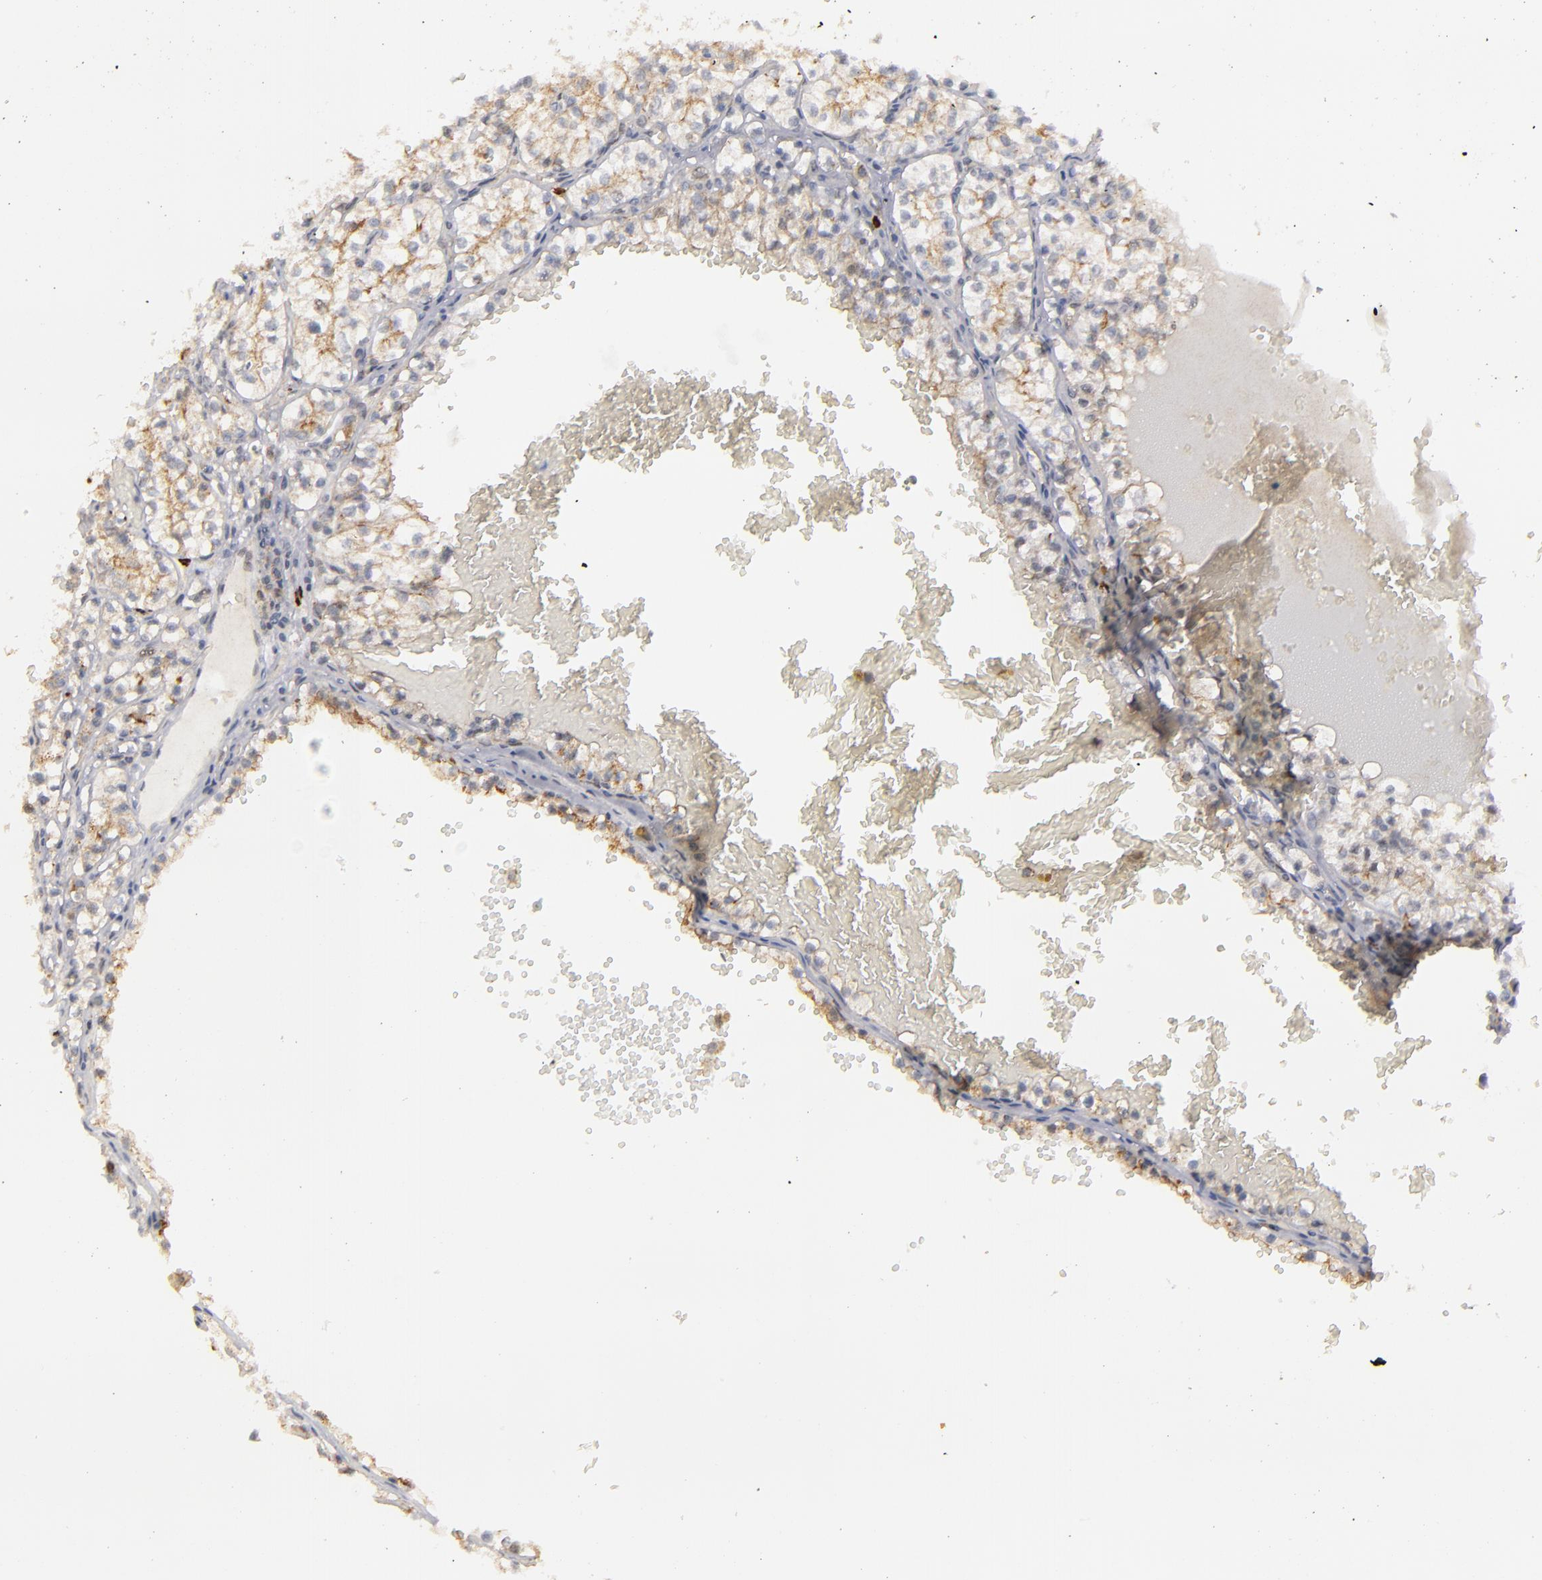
{"staining": {"intensity": "weak", "quantity": ">75%", "location": "cytoplasmic/membranous"}, "tissue": "renal cancer", "cell_type": "Tumor cells", "image_type": "cancer", "snomed": [{"axis": "morphology", "description": "Adenocarcinoma, NOS"}, {"axis": "topography", "description": "Kidney"}], "caption": "DAB immunohistochemical staining of renal adenocarcinoma exhibits weak cytoplasmic/membranous protein positivity in approximately >75% of tumor cells. Using DAB (3,3'-diaminobenzidine) (brown) and hematoxylin (blue) stains, captured at high magnification using brightfield microscopy.", "gene": "STX3", "patient": {"sex": "male", "age": 61}}